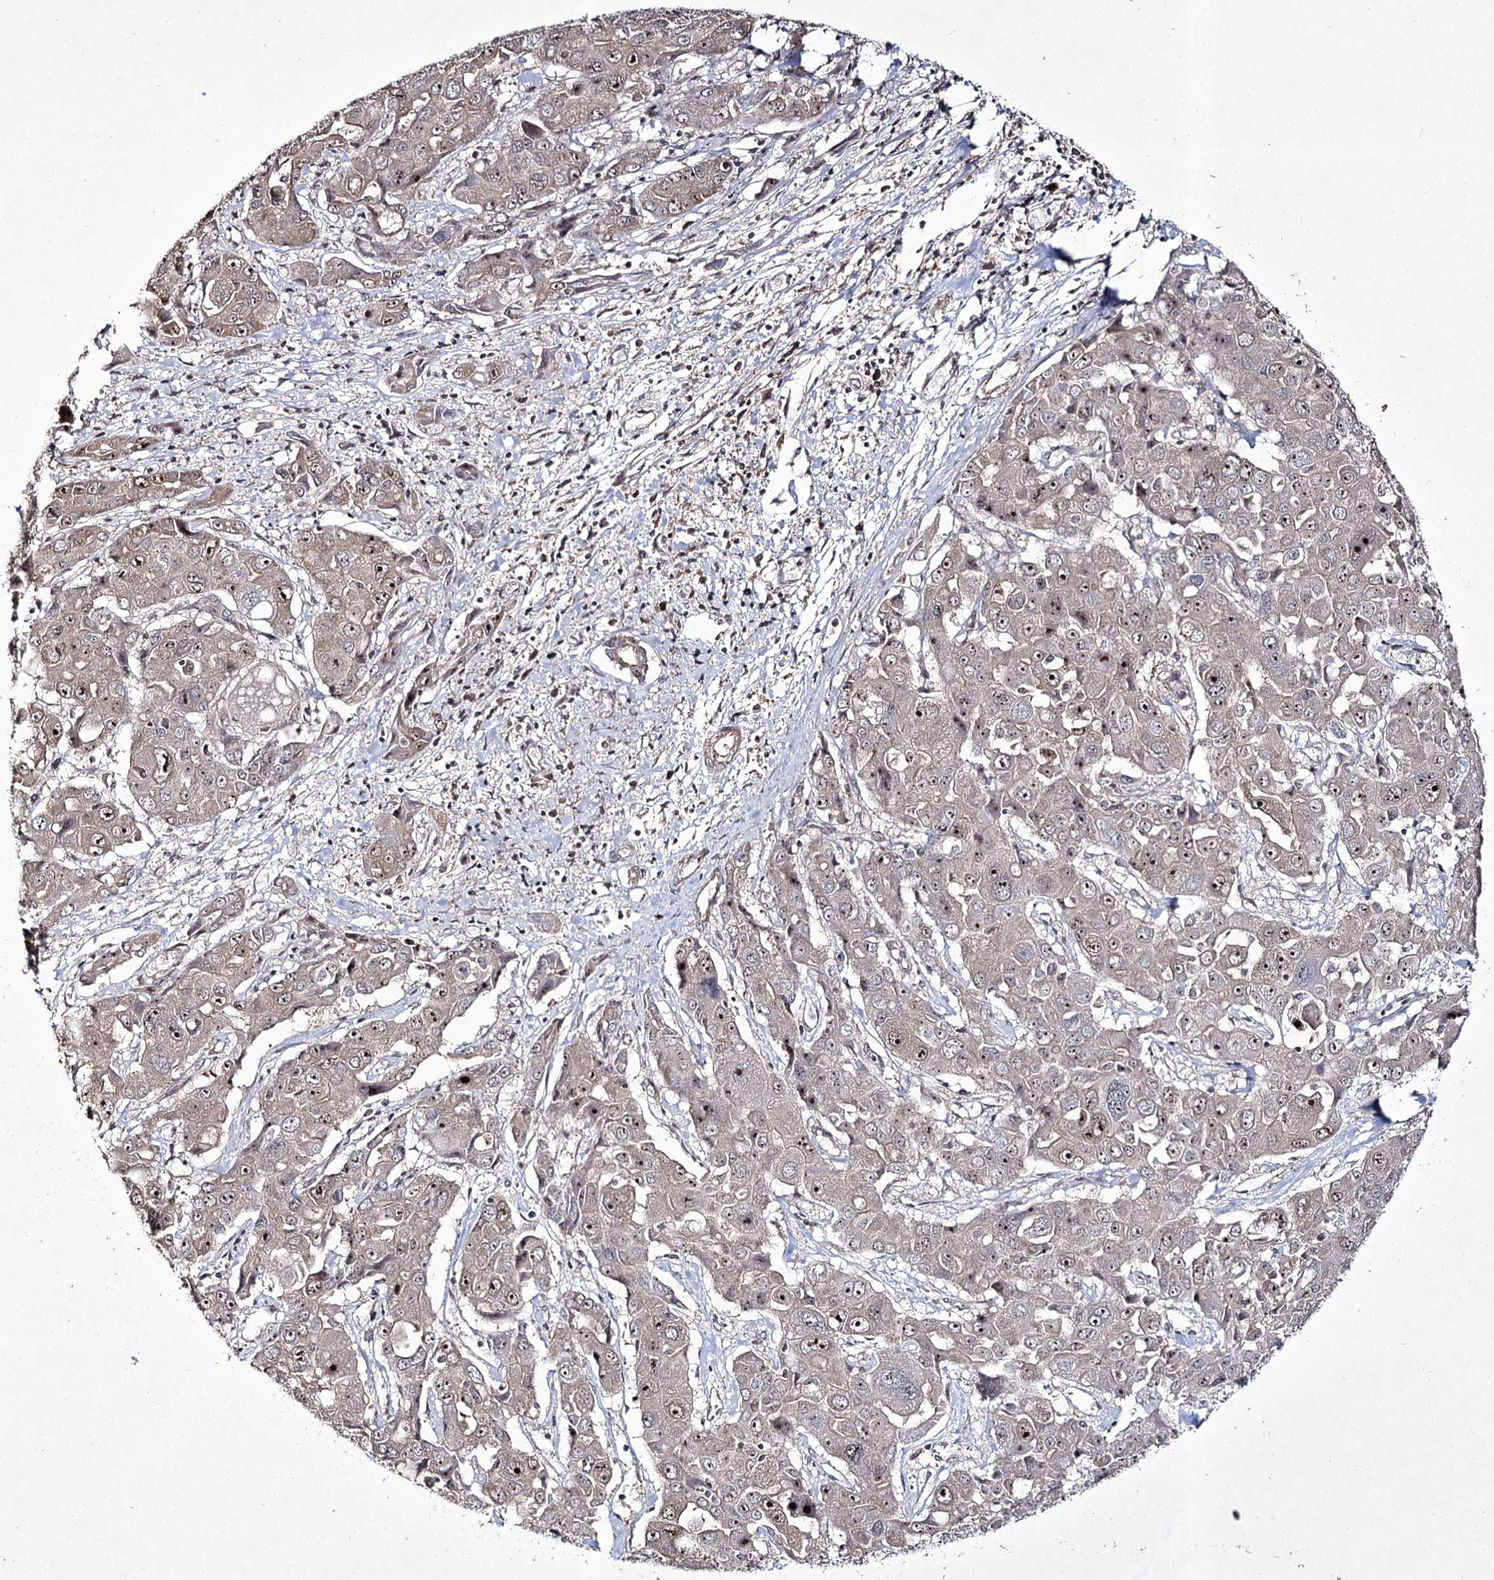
{"staining": {"intensity": "moderate", "quantity": ">75%", "location": "nuclear"}, "tissue": "liver cancer", "cell_type": "Tumor cells", "image_type": "cancer", "snomed": [{"axis": "morphology", "description": "Cholangiocarcinoma"}, {"axis": "topography", "description": "Liver"}], "caption": "DAB (3,3'-diaminobenzidine) immunohistochemical staining of human liver cholangiocarcinoma displays moderate nuclear protein positivity in about >75% of tumor cells.", "gene": "CCDC59", "patient": {"sex": "male", "age": 67}}